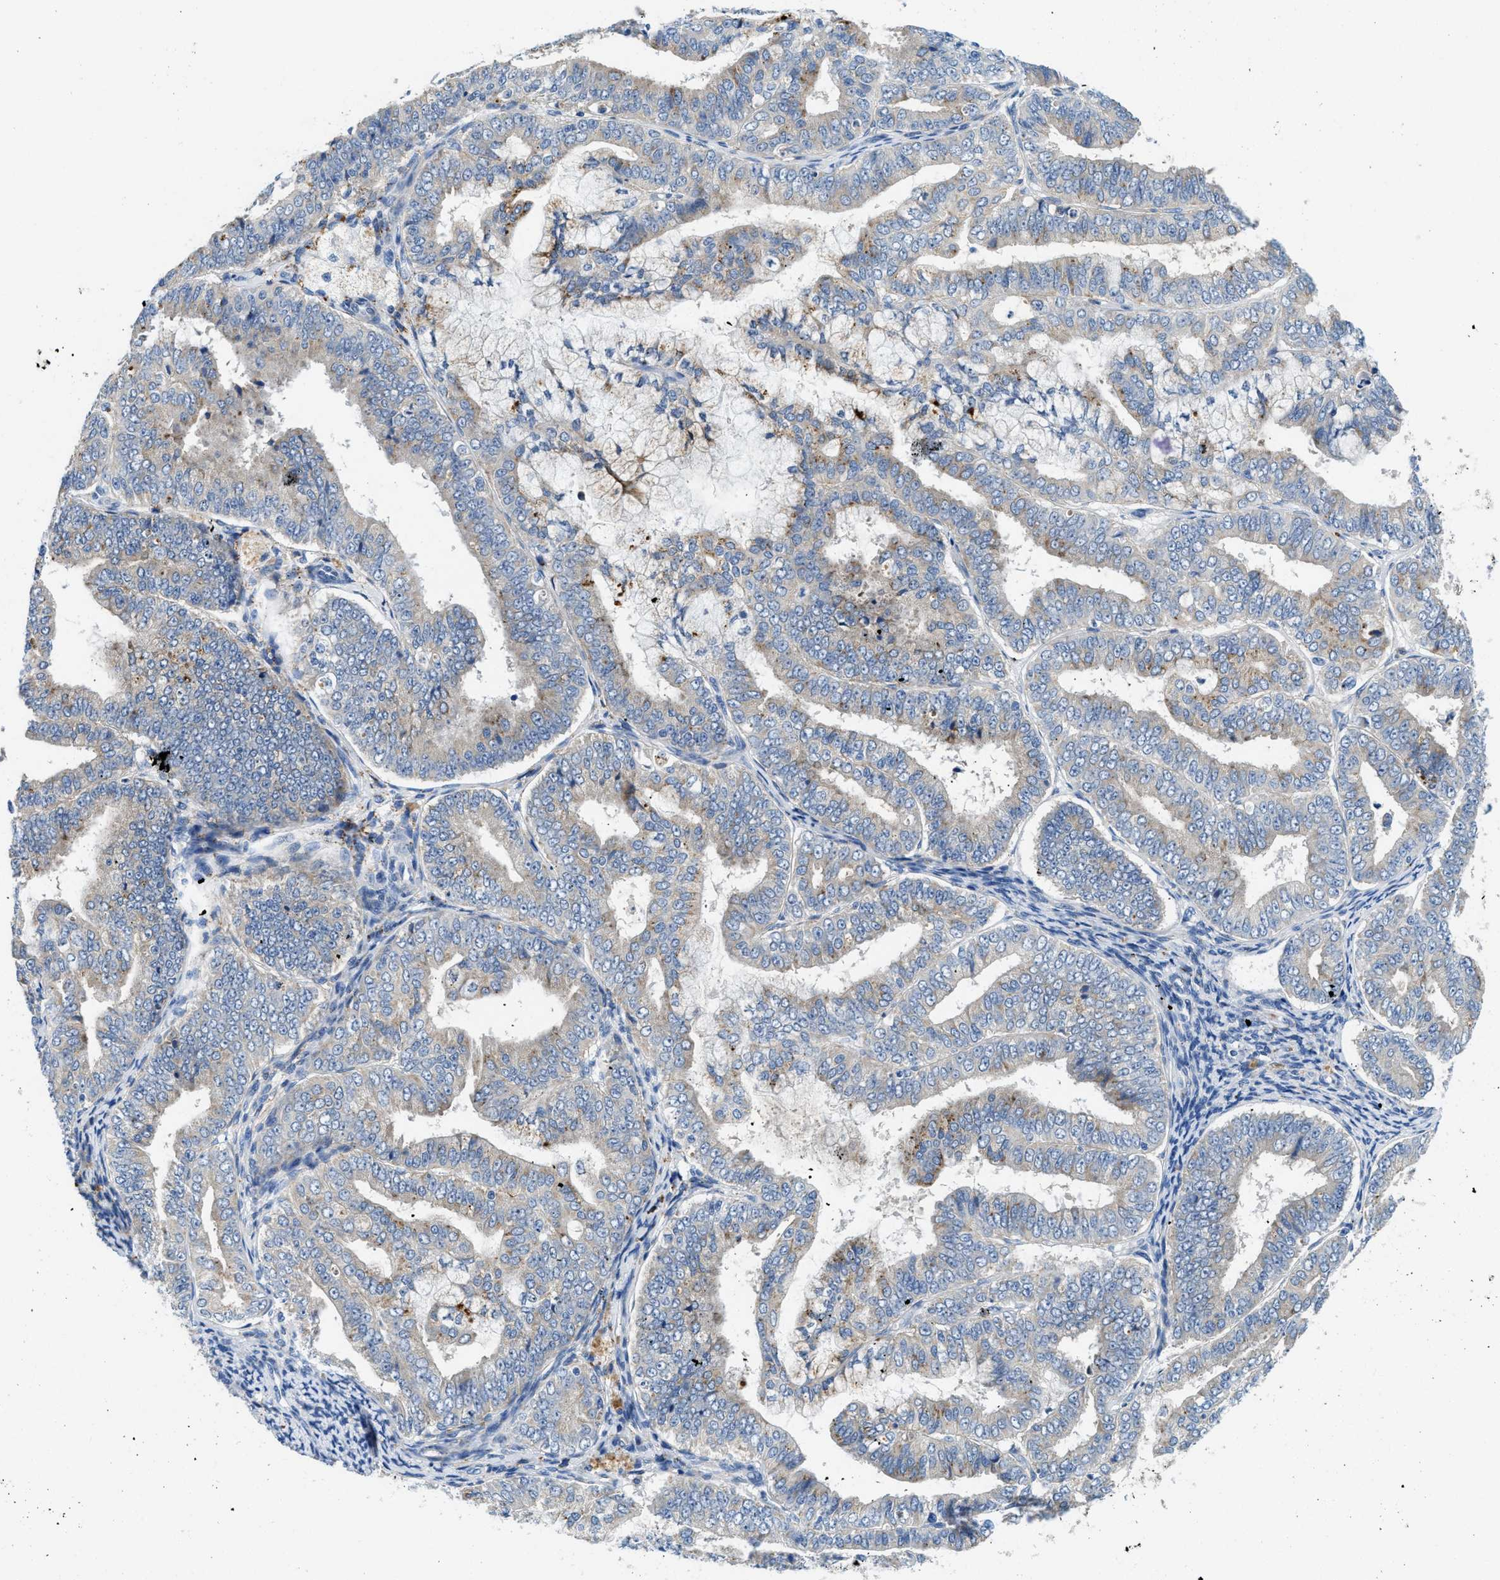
{"staining": {"intensity": "weak", "quantity": "<25%", "location": "cytoplasmic/membranous"}, "tissue": "endometrial cancer", "cell_type": "Tumor cells", "image_type": "cancer", "snomed": [{"axis": "morphology", "description": "Adenocarcinoma, NOS"}, {"axis": "topography", "description": "Endometrium"}], "caption": "A high-resolution image shows immunohistochemistry staining of endometrial cancer (adenocarcinoma), which shows no significant positivity in tumor cells. The staining was performed using DAB to visualize the protein expression in brown, while the nuclei were stained in blue with hematoxylin (Magnification: 20x).", "gene": "TSPAN3", "patient": {"sex": "female", "age": 63}}